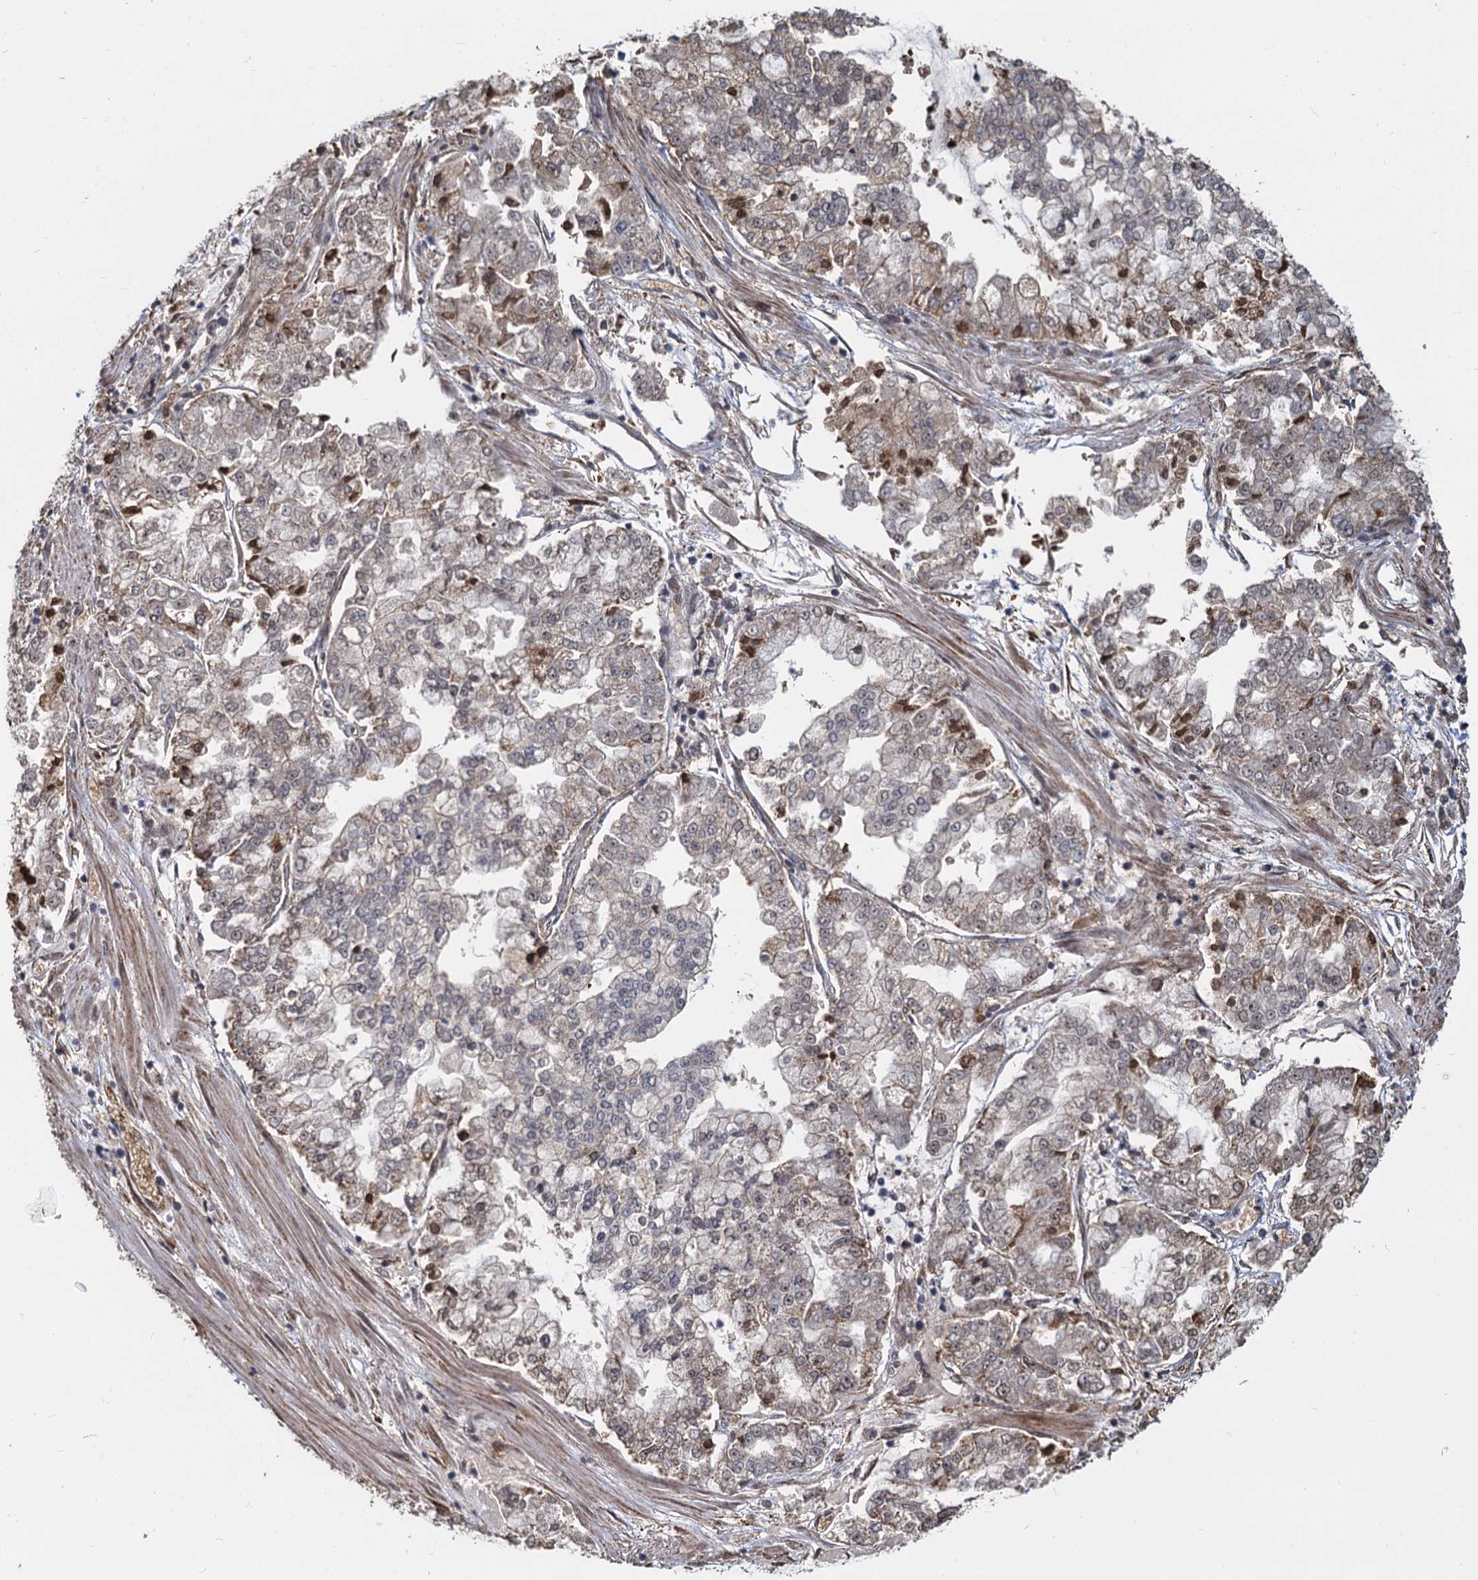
{"staining": {"intensity": "moderate", "quantity": "25%-75%", "location": "cytoplasmic/membranous,nuclear"}, "tissue": "stomach cancer", "cell_type": "Tumor cells", "image_type": "cancer", "snomed": [{"axis": "morphology", "description": "Adenocarcinoma, NOS"}, {"axis": "topography", "description": "Stomach"}], "caption": "A photomicrograph of adenocarcinoma (stomach) stained for a protein shows moderate cytoplasmic/membranous and nuclear brown staining in tumor cells.", "gene": "FANCI", "patient": {"sex": "male", "age": 76}}